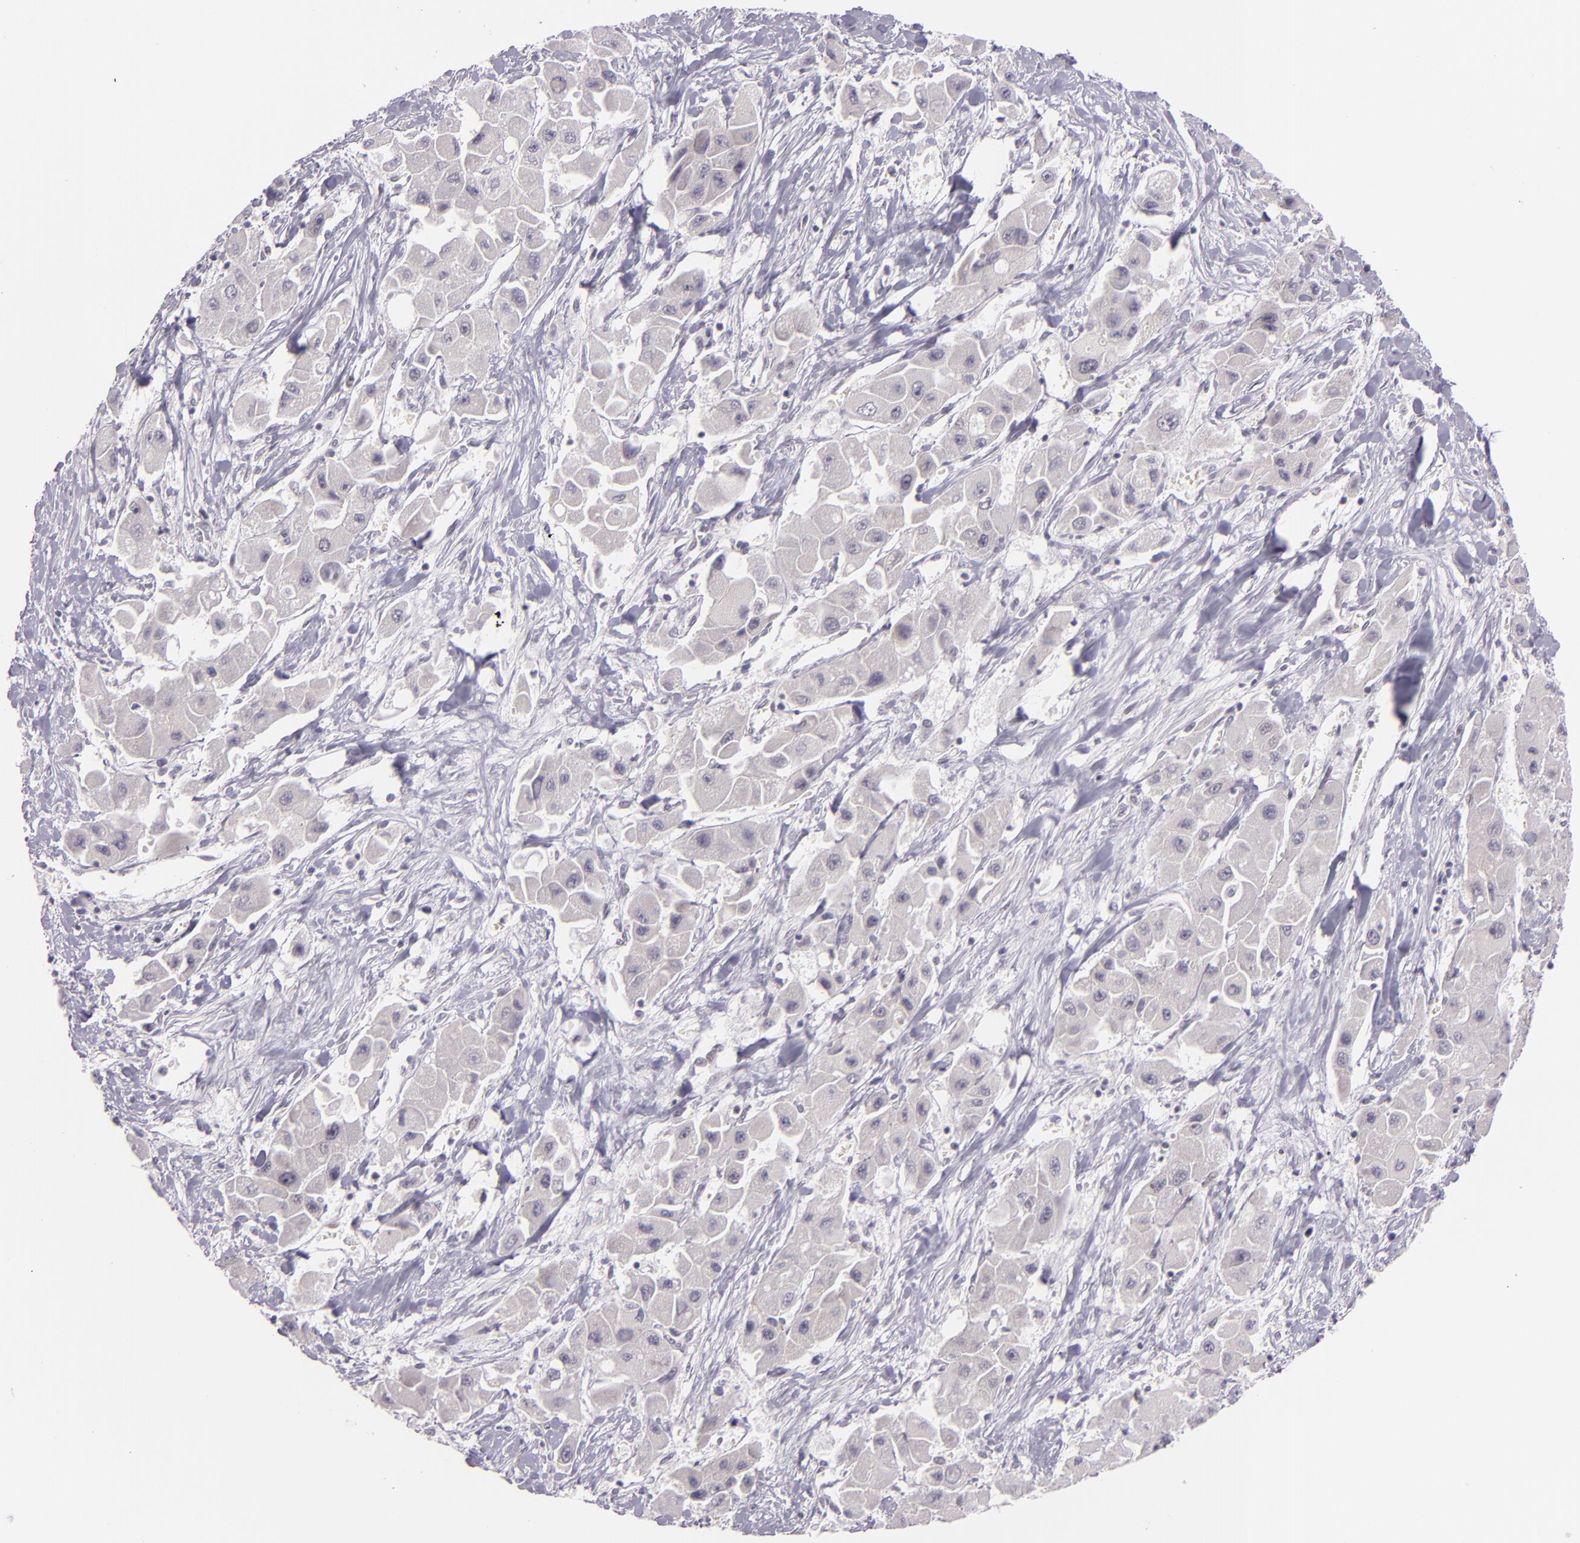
{"staining": {"intensity": "negative", "quantity": "none", "location": "none"}, "tissue": "liver cancer", "cell_type": "Tumor cells", "image_type": "cancer", "snomed": [{"axis": "morphology", "description": "Carcinoma, Hepatocellular, NOS"}, {"axis": "topography", "description": "Liver"}], "caption": "Protein analysis of liver hepatocellular carcinoma shows no significant expression in tumor cells. (DAB (3,3'-diaminobenzidine) immunohistochemistry, high magnification).", "gene": "BCL3", "patient": {"sex": "male", "age": 24}}